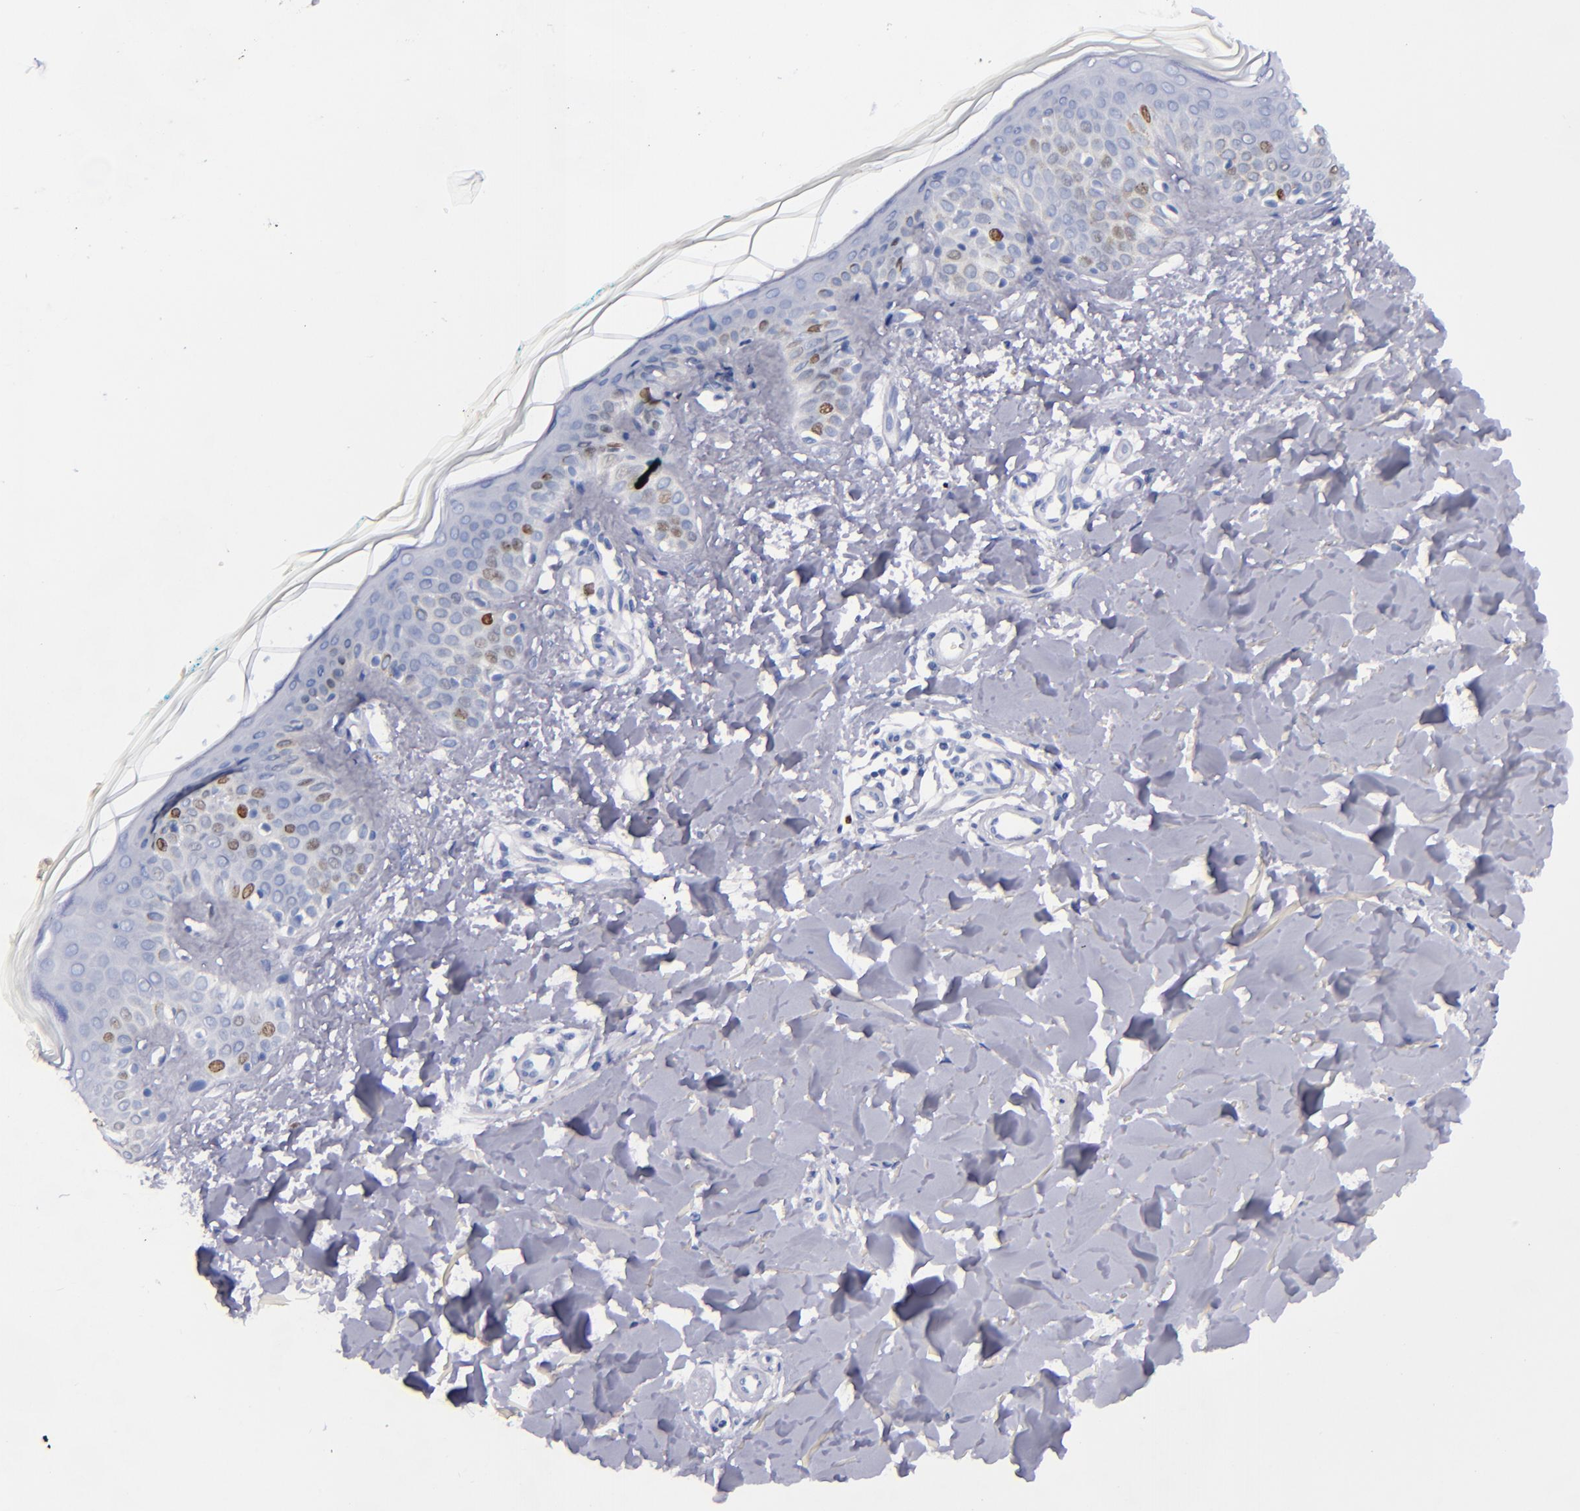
{"staining": {"intensity": "negative", "quantity": "none", "location": "none"}, "tissue": "skin", "cell_type": "Fibroblasts", "image_type": "normal", "snomed": [{"axis": "morphology", "description": "Normal tissue, NOS"}, {"axis": "topography", "description": "Skin"}], "caption": "Fibroblasts are negative for protein expression in unremarkable human skin. (Brightfield microscopy of DAB immunohistochemistry (IHC) at high magnification).", "gene": "MCM7", "patient": {"sex": "male", "age": 32}}